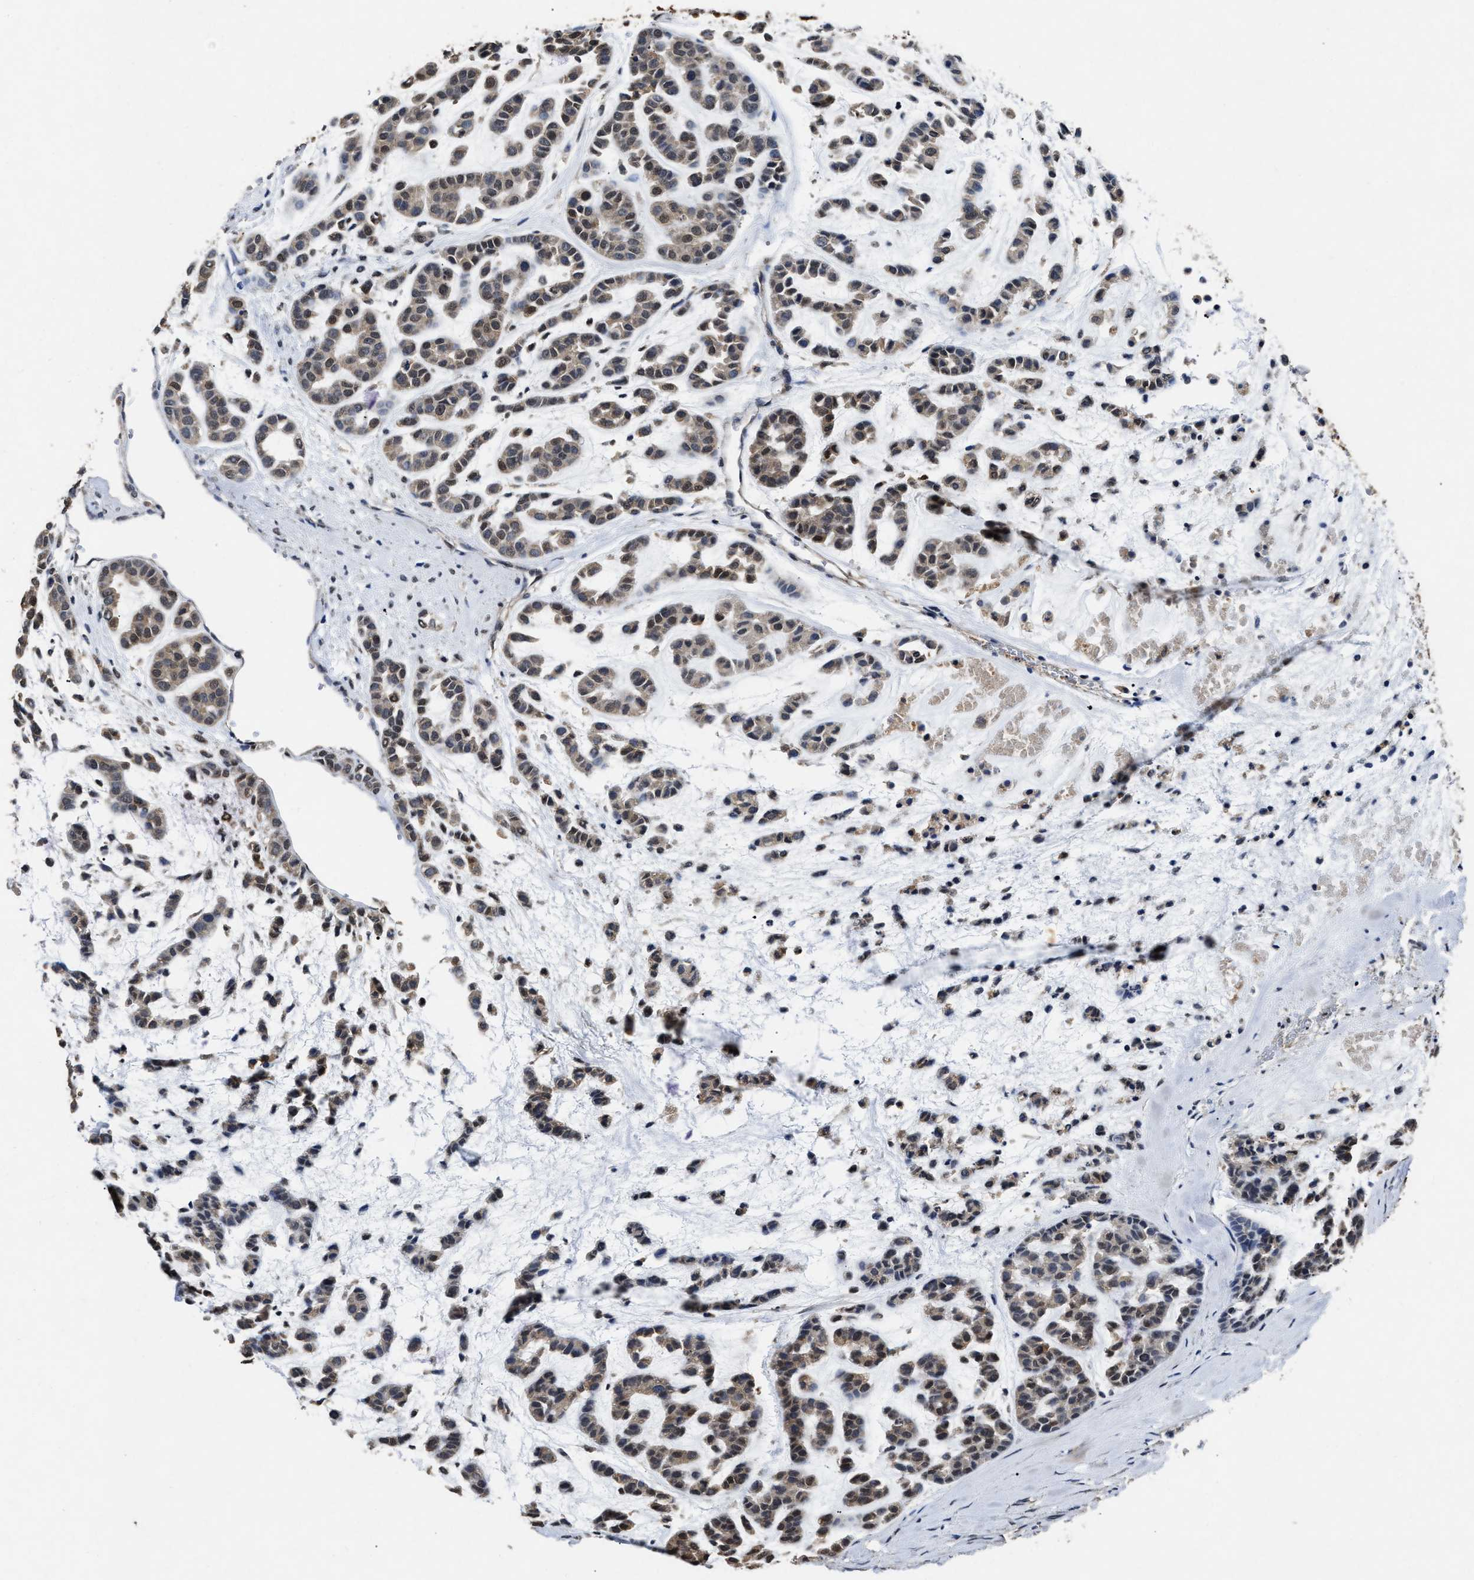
{"staining": {"intensity": "moderate", "quantity": ">75%", "location": "cytoplasmic/membranous,nuclear"}, "tissue": "head and neck cancer", "cell_type": "Tumor cells", "image_type": "cancer", "snomed": [{"axis": "morphology", "description": "Adenocarcinoma, NOS"}, {"axis": "morphology", "description": "Adenoma, NOS"}, {"axis": "topography", "description": "Head-Neck"}], "caption": "A high-resolution image shows IHC staining of head and neck cancer, which reveals moderate cytoplasmic/membranous and nuclear positivity in approximately >75% of tumor cells.", "gene": "ACAT2", "patient": {"sex": "female", "age": 55}}